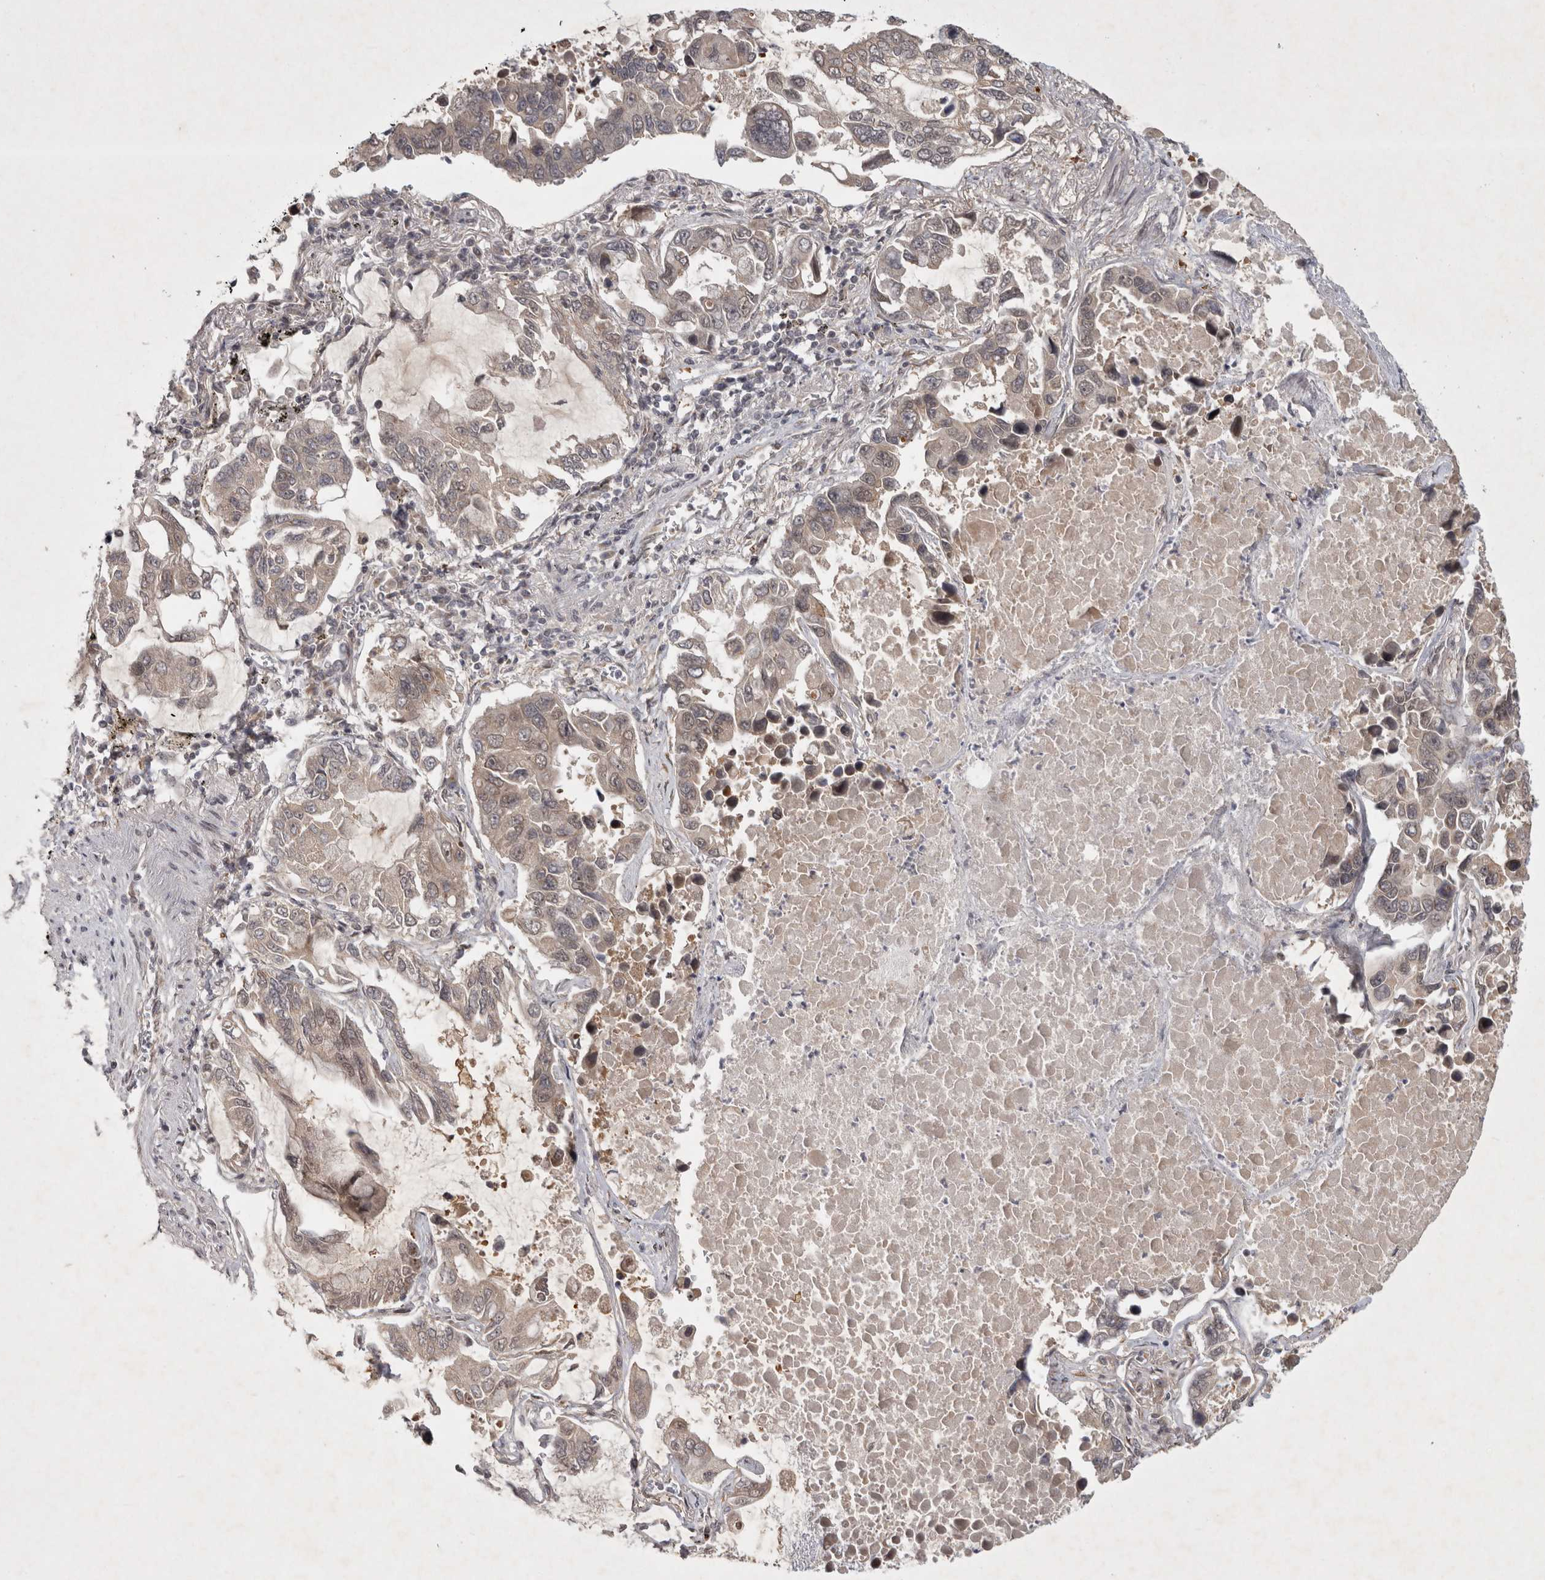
{"staining": {"intensity": "weak", "quantity": "25%-75%", "location": "cytoplasmic/membranous,nuclear"}, "tissue": "lung cancer", "cell_type": "Tumor cells", "image_type": "cancer", "snomed": [{"axis": "morphology", "description": "Adenocarcinoma, NOS"}, {"axis": "topography", "description": "Lung"}], "caption": "Immunohistochemical staining of human lung cancer exhibits low levels of weak cytoplasmic/membranous and nuclear protein staining in approximately 25%-75% of tumor cells. (Brightfield microscopy of DAB IHC at high magnification).", "gene": "ZNF318", "patient": {"sex": "male", "age": 64}}